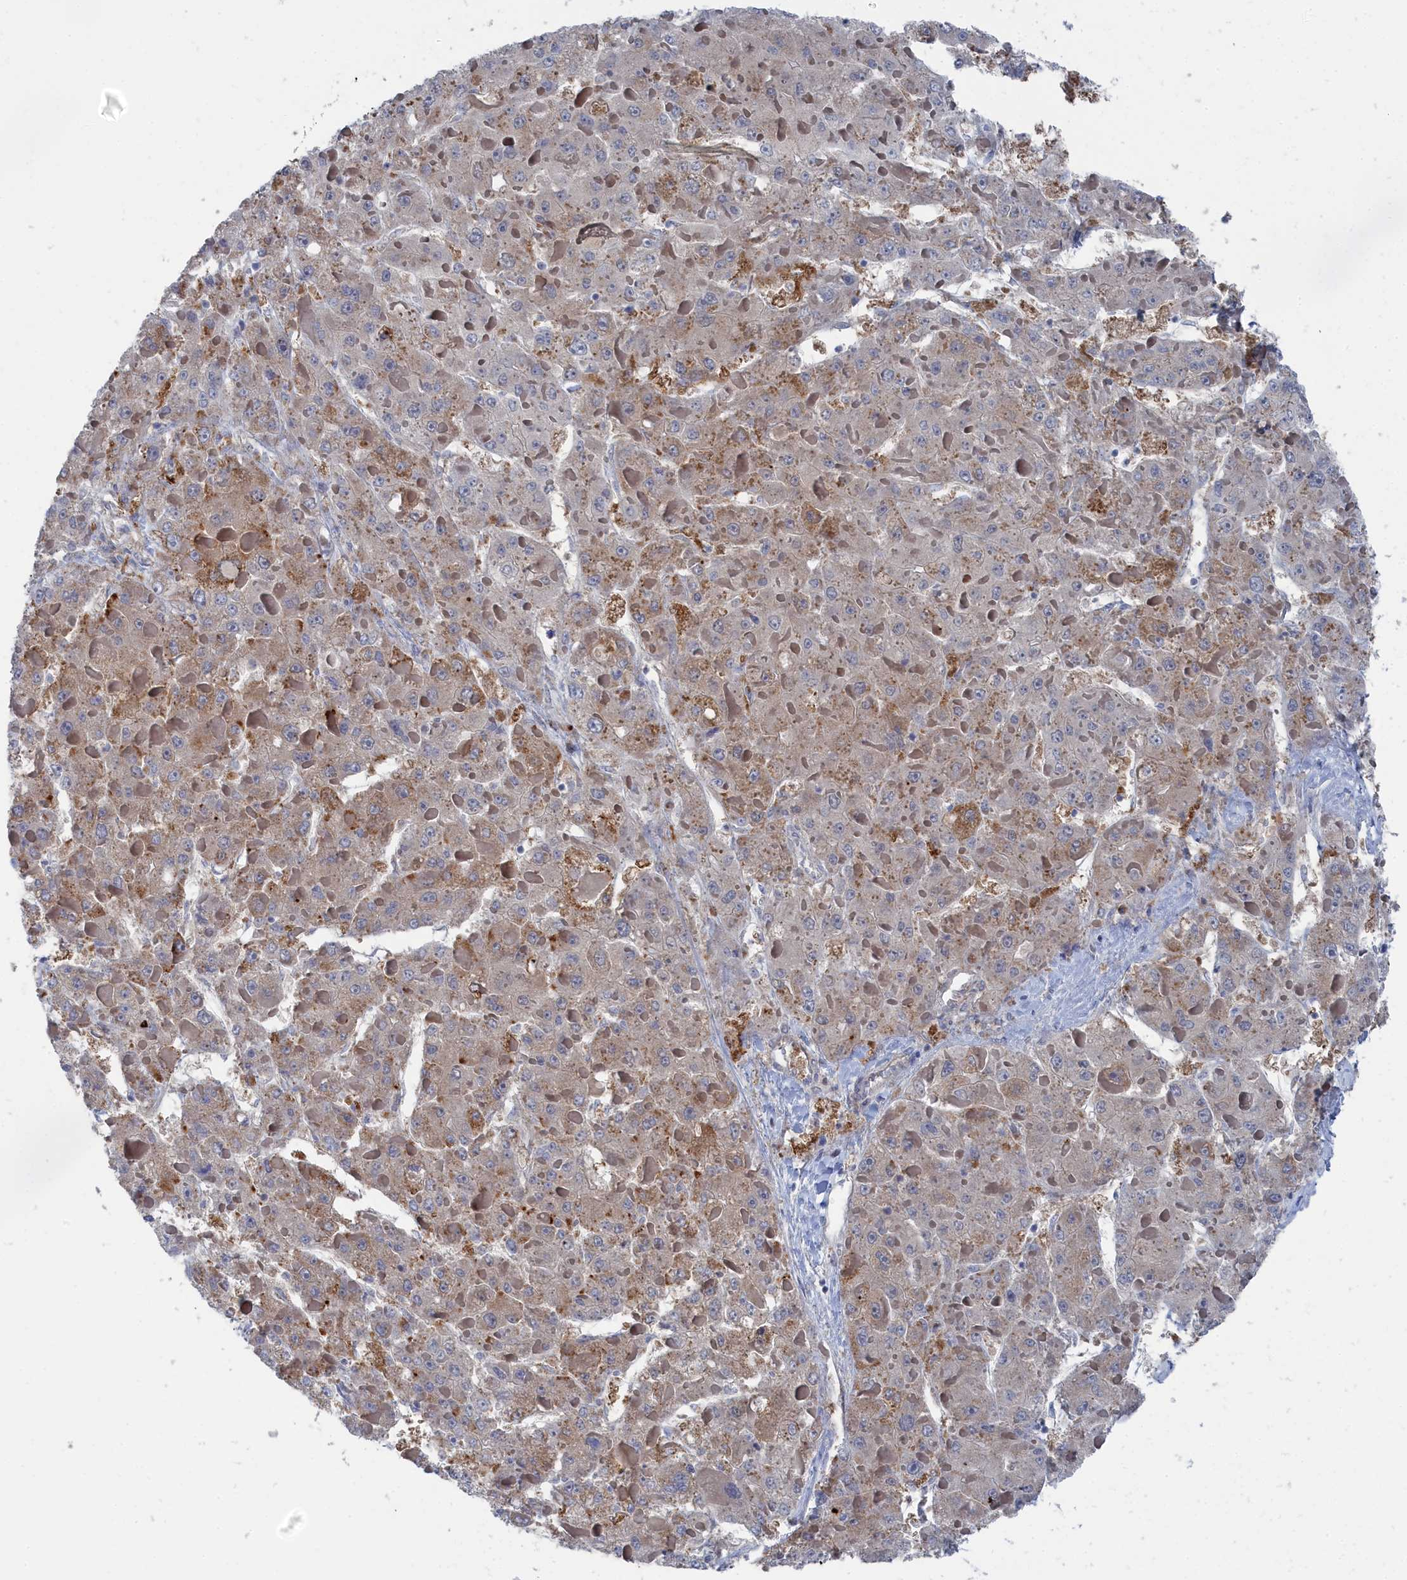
{"staining": {"intensity": "negative", "quantity": "none", "location": "none"}, "tissue": "liver cancer", "cell_type": "Tumor cells", "image_type": "cancer", "snomed": [{"axis": "morphology", "description": "Carcinoma, Hepatocellular, NOS"}, {"axis": "topography", "description": "Liver"}], "caption": "The IHC histopathology image has no significant expression in tumor cells of liver cancer tissue.", "gene": "IRGQ", "patient": {"sex": "female", "age": 73}}